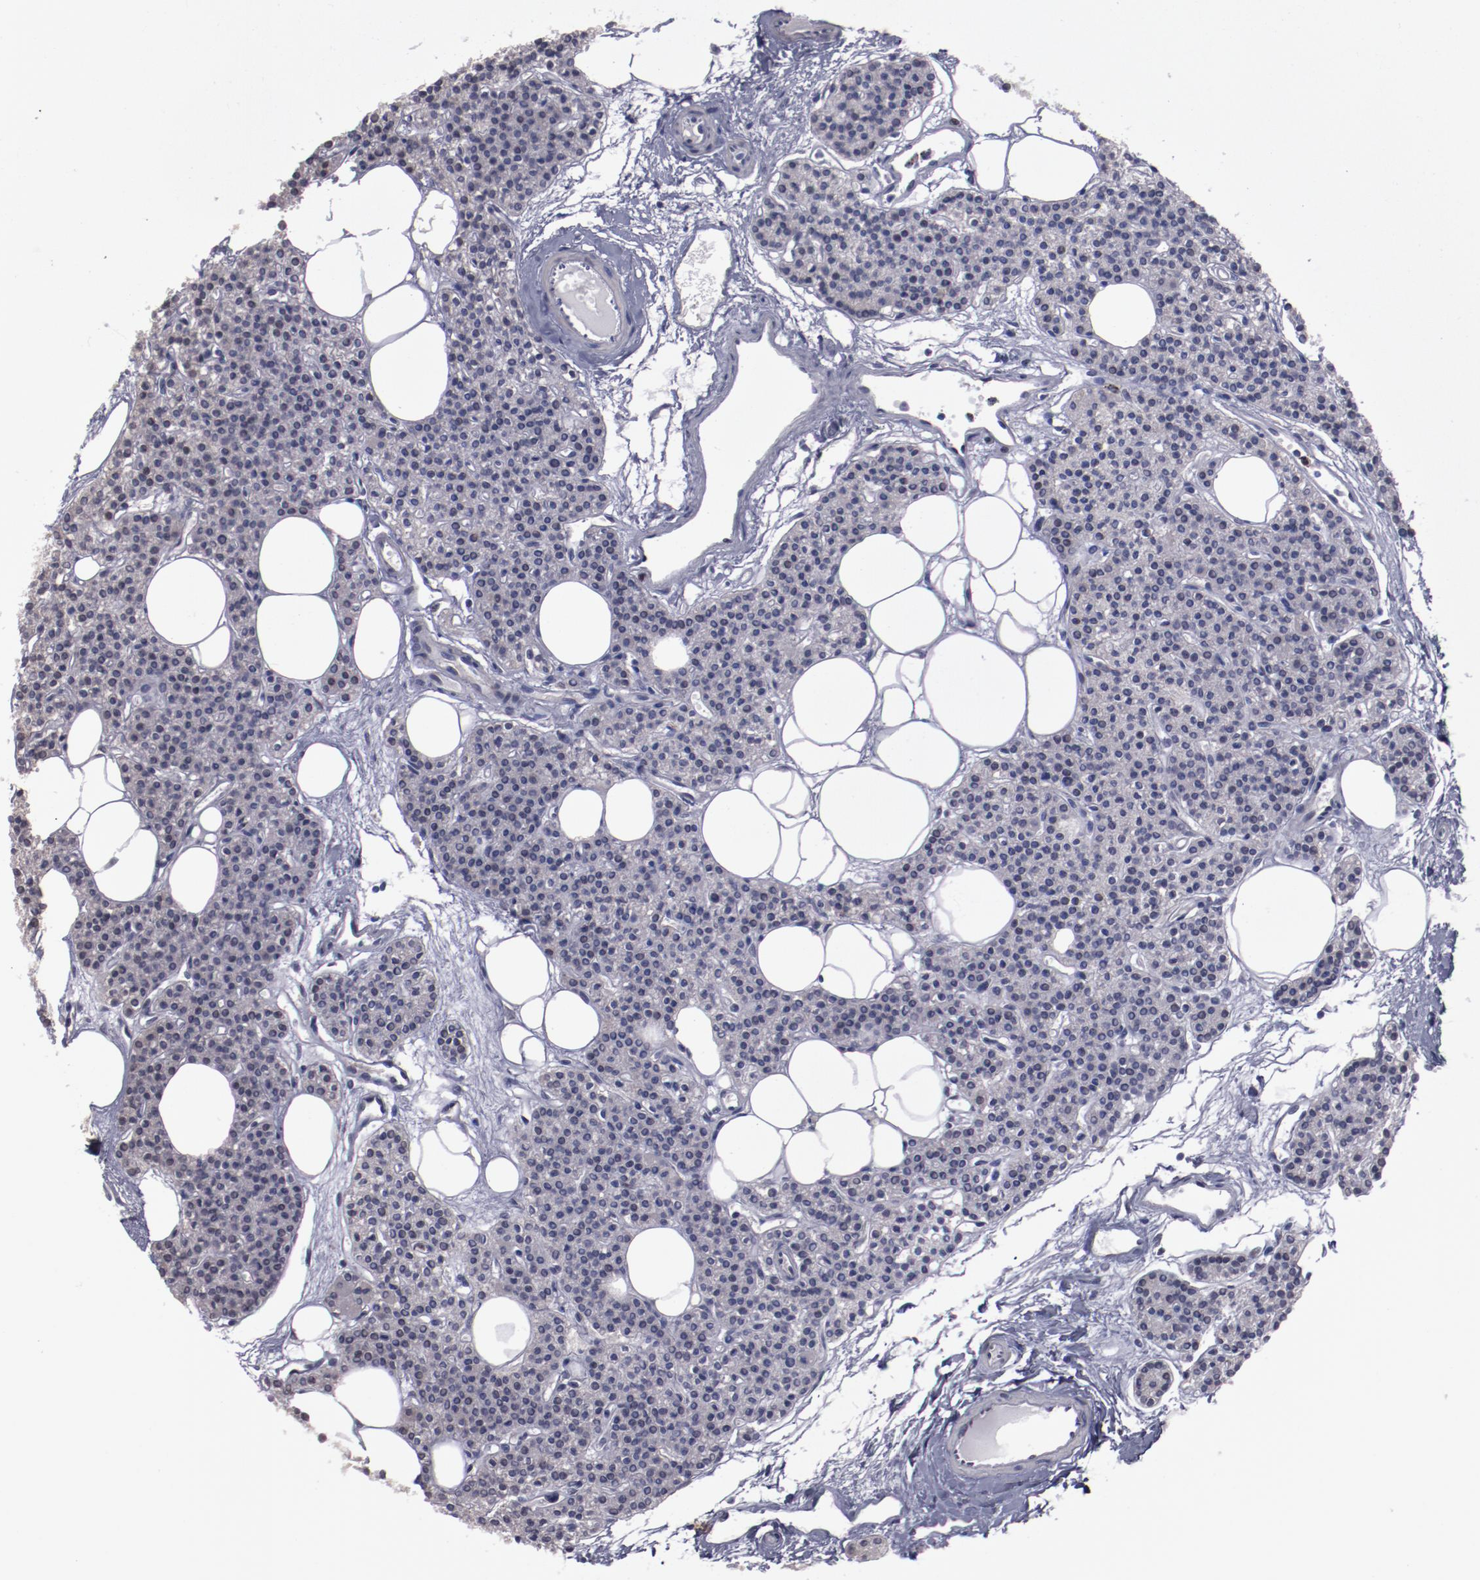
{"staining": {"intensity": "negative", "quantity": "none", "location": "none"}, "tissue": "parathyroid gland", "cell_type": "Glandular cells", "image_type": "normal", "snomed": [{"axis": "morphology", "description": "Normal tissue, NOS"}, {"axis": "topography", "description": "Parathyroid gland"}], "caption": "DAB (3,3'-diaminobenzidine) immunohistochemical staining of unremarkable parathyroid gland shows no significant positivity in glandular cells. Brightfield microscopy of IHC stained with DAB (brown) and hematoxylin (blue), captured at high magnification.", "gene": "IRF4", "patient": {"sex": "male", "age": 24}}